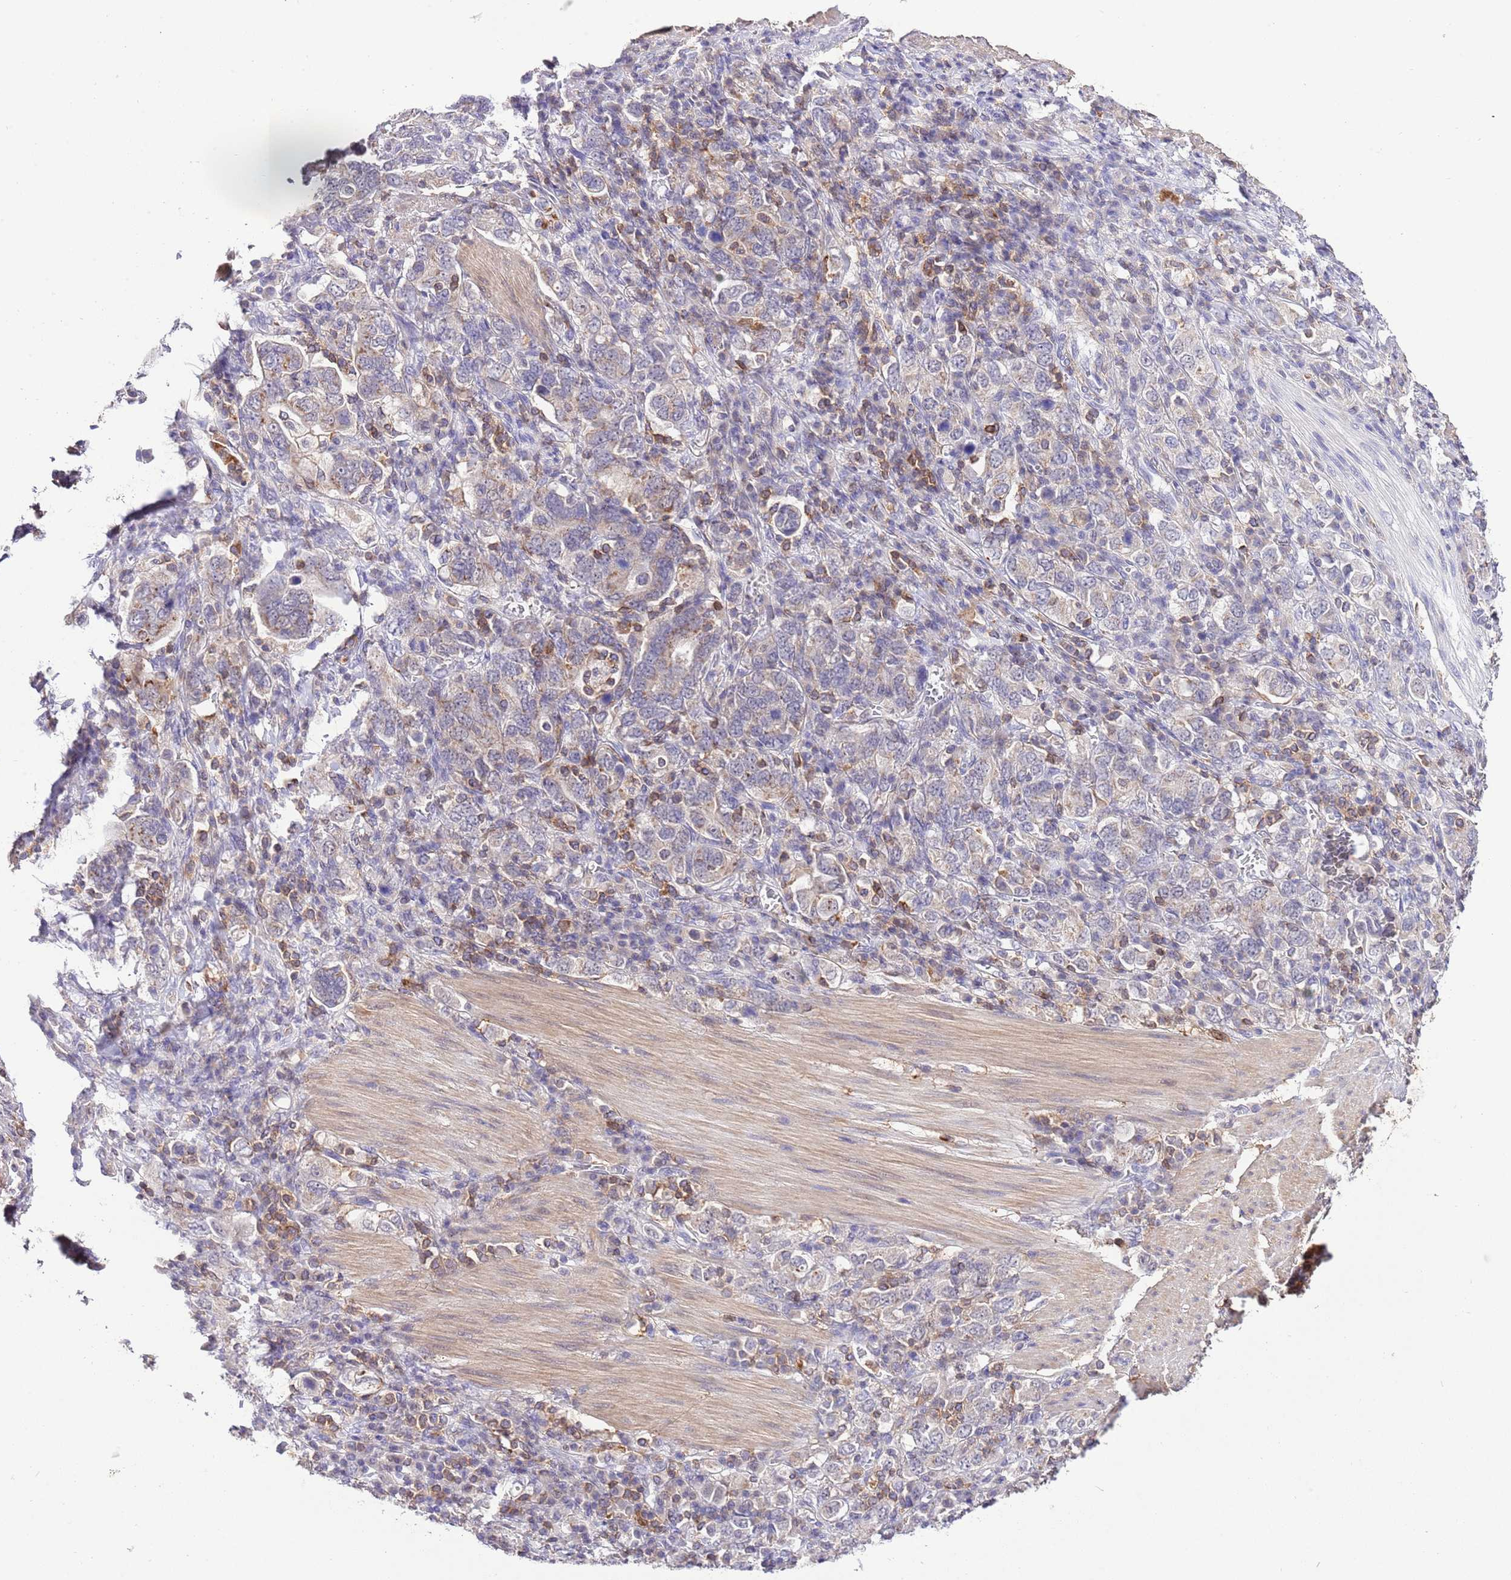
{"staining": {"intensity": "negative", "quantity": "none", "location": "none"}, "tissue": "stomach cancer", "cell_type": "Tumor cells", "image_type": "cancer", "snomed": [{"axis": "morphology", "description": "Adenocarcinoma, NOS"}, {"axis": "topography", "description": "Stomach, upper"}, {"axis": "topography", "description": "Stomach"}], "caption": "Stomach cancer was stained to show a protein in brown. There is no significant expression in tumor cells. The staining is performed using DAB (3,3'-diaminobenzidine) brown chromogen with nuclei counter-stained in using hematoxylin.", "gene": "EFHD1", "patient": {"sex": "male", "age": 62}}